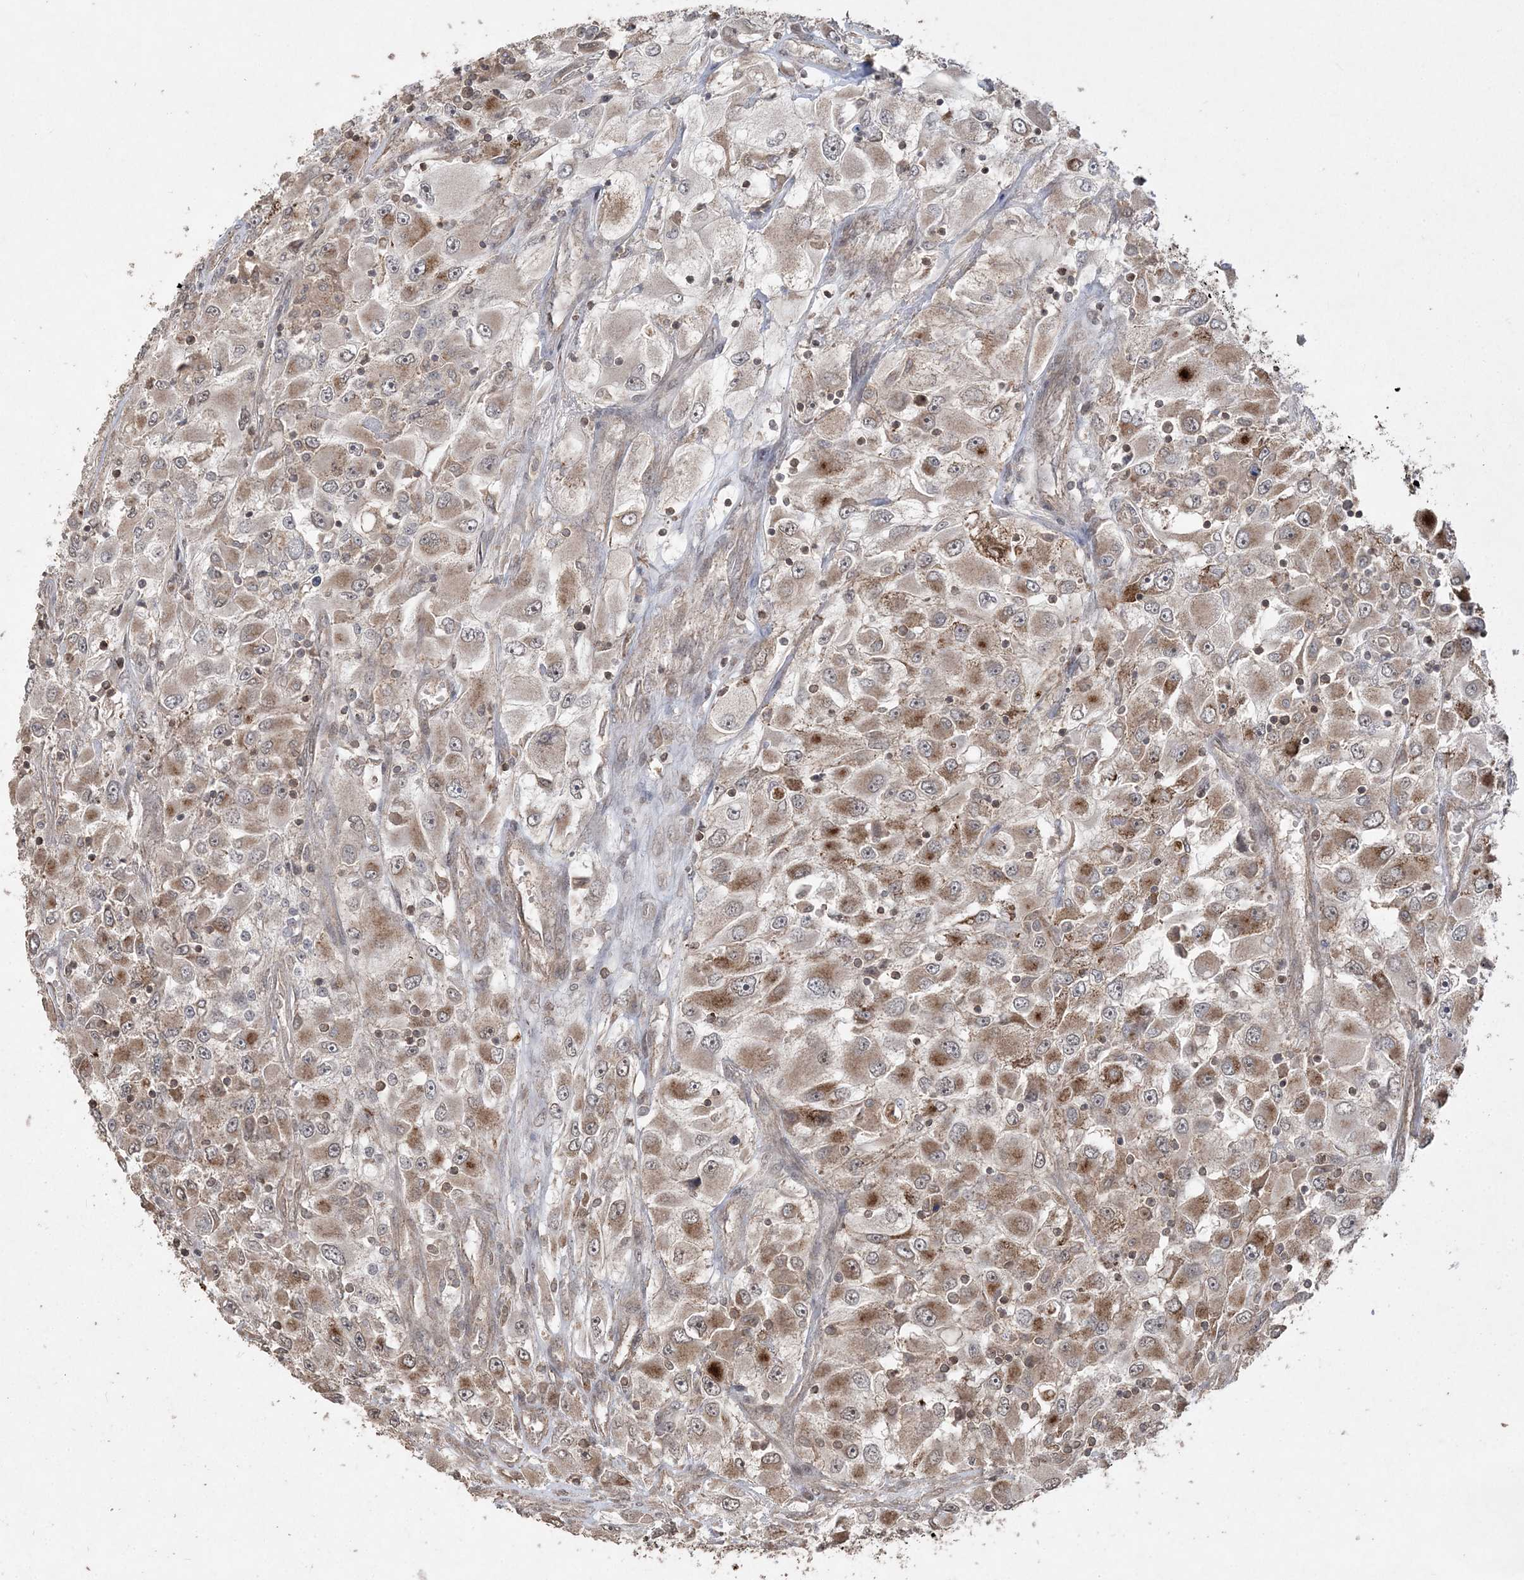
{"staining": {"intensity": "moderate", "quantity": ">75%", "location": "cytoplasmic/membranous"}, "tissue": "renal cancer", "cell_type": "Tumor cells", "image_type": "cancer", "snomed": [{"axis": "morphology", "description": "Adenocarcinoma, NOS"}, {"axis": "topography", "description": "Kidney"}], "caption": "Brown immunohistochemical staining in adenocarcinoma (renal) exhibits moderate cytoplasmic/membranous positivity in about >75% of tumor cells.", "gene": "EHHADH", "patient": {"sex": "female", "age": 52}}